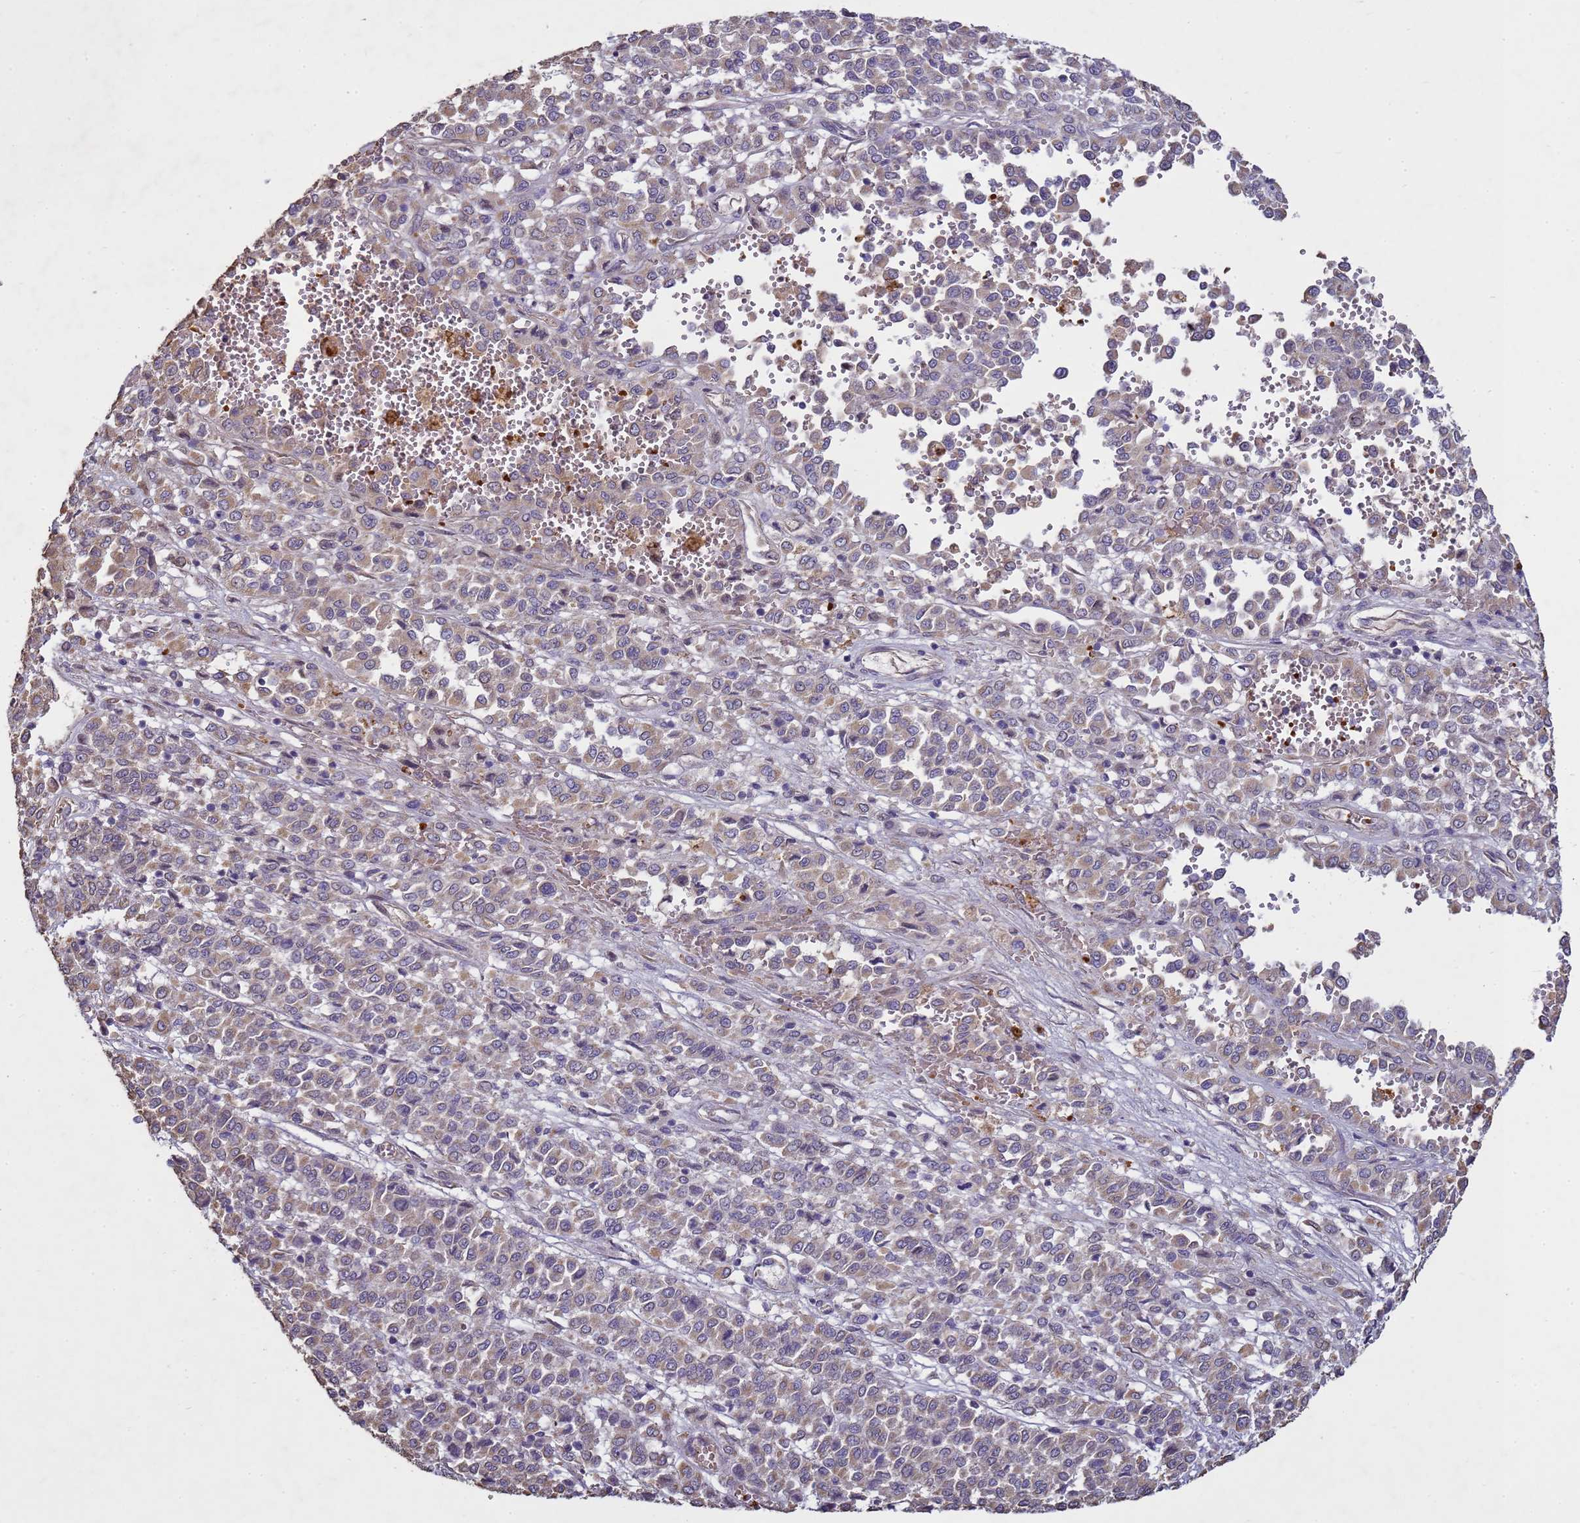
{"staining": {"intensity": "weak", "quantity": "25%-75%", "location": "cytoplasmic/membranous"}, "tissue": "melanoma", "cell_type": "Tumor cells", "image_type": "cancer", "snomed": [{"axis": "morphology", "description": "Malignant melanoma, Metastatic site"}, {"axis": "topography", "description": "Pancreas"}], "caption": "Melanoma was stained to show a protein in brown. There is low levels of weak cytoplasmic/membranous expression in approximately 25%-75% of tumor cells. The staining was performed using DAB (3,3'-diaminobenzidine) to visualize the protein expression in brown, while the nuclei were stained in blue with hematoxylin (Magnification: 20x).", "gene": "SGIP1", "patient": {"sex": "female", "age": 30}}